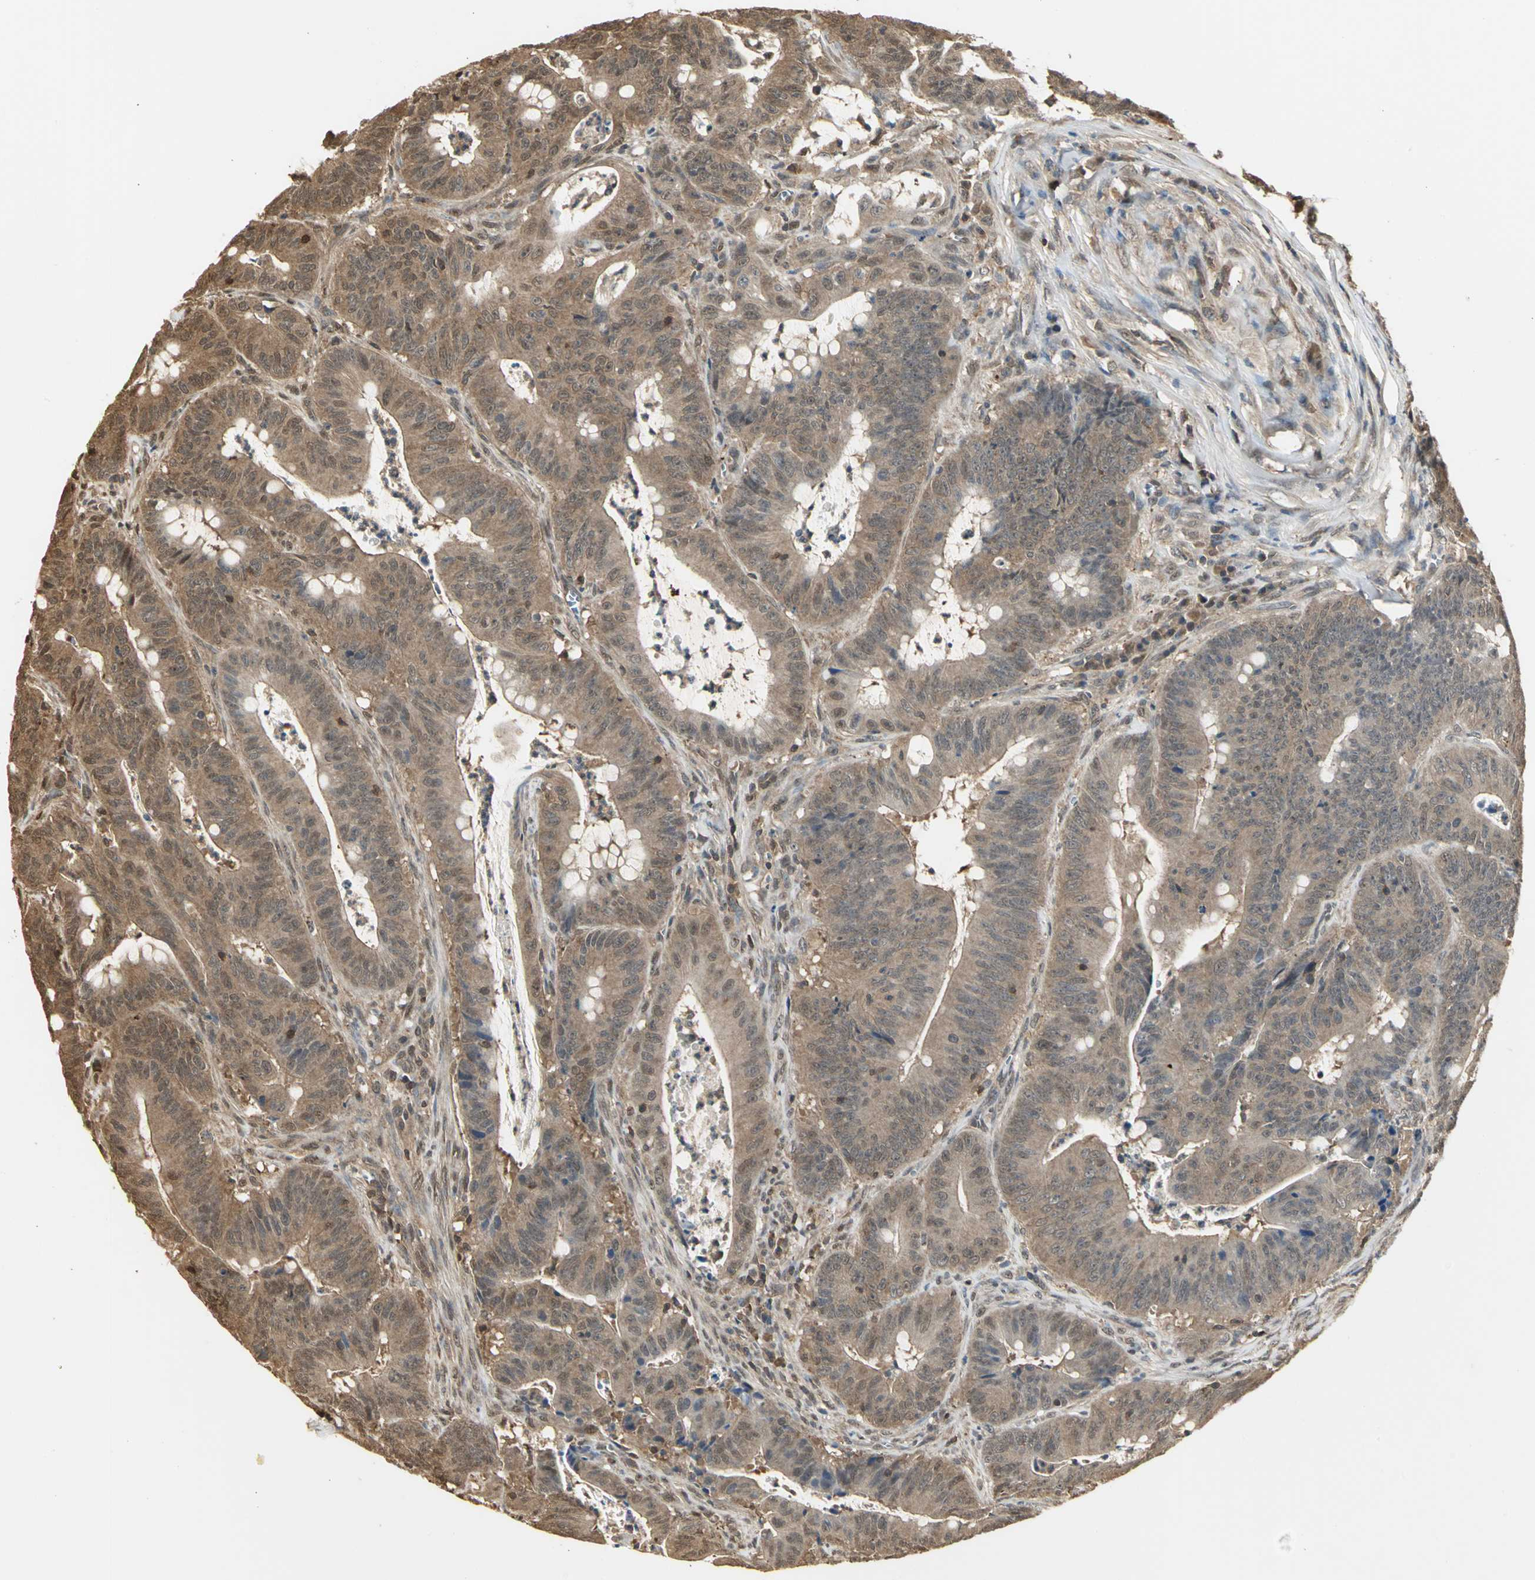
{"staining": {"intensity": "moderate", "quantity": ">75%", "location": "cytoplasmic/membranous,nuclear"}, "tissue": "colorectal cancer", "cell_type": "Tumor cells", "image_type": "cancer", "snomed": [{"axis": "morphology", "description": "Adenocarcinoma, NOS"}, {"axis": "topography", "description": "Colon"}], "caption": "Immunohistochemistry (IHC) histopathology image of neoplastic tissue: colorectal adenocarcinoma stained using immunohistochemistry (IHC) displays medium levels of moderate protein expression localized specifically in the cytoplasmic/membranous and nuclear of tumor cells, appearing as a cytoplasmic/membranous and nuclear brown color.", "gene": "PARK7", "patient": {"sex": "male", "age": 45}}